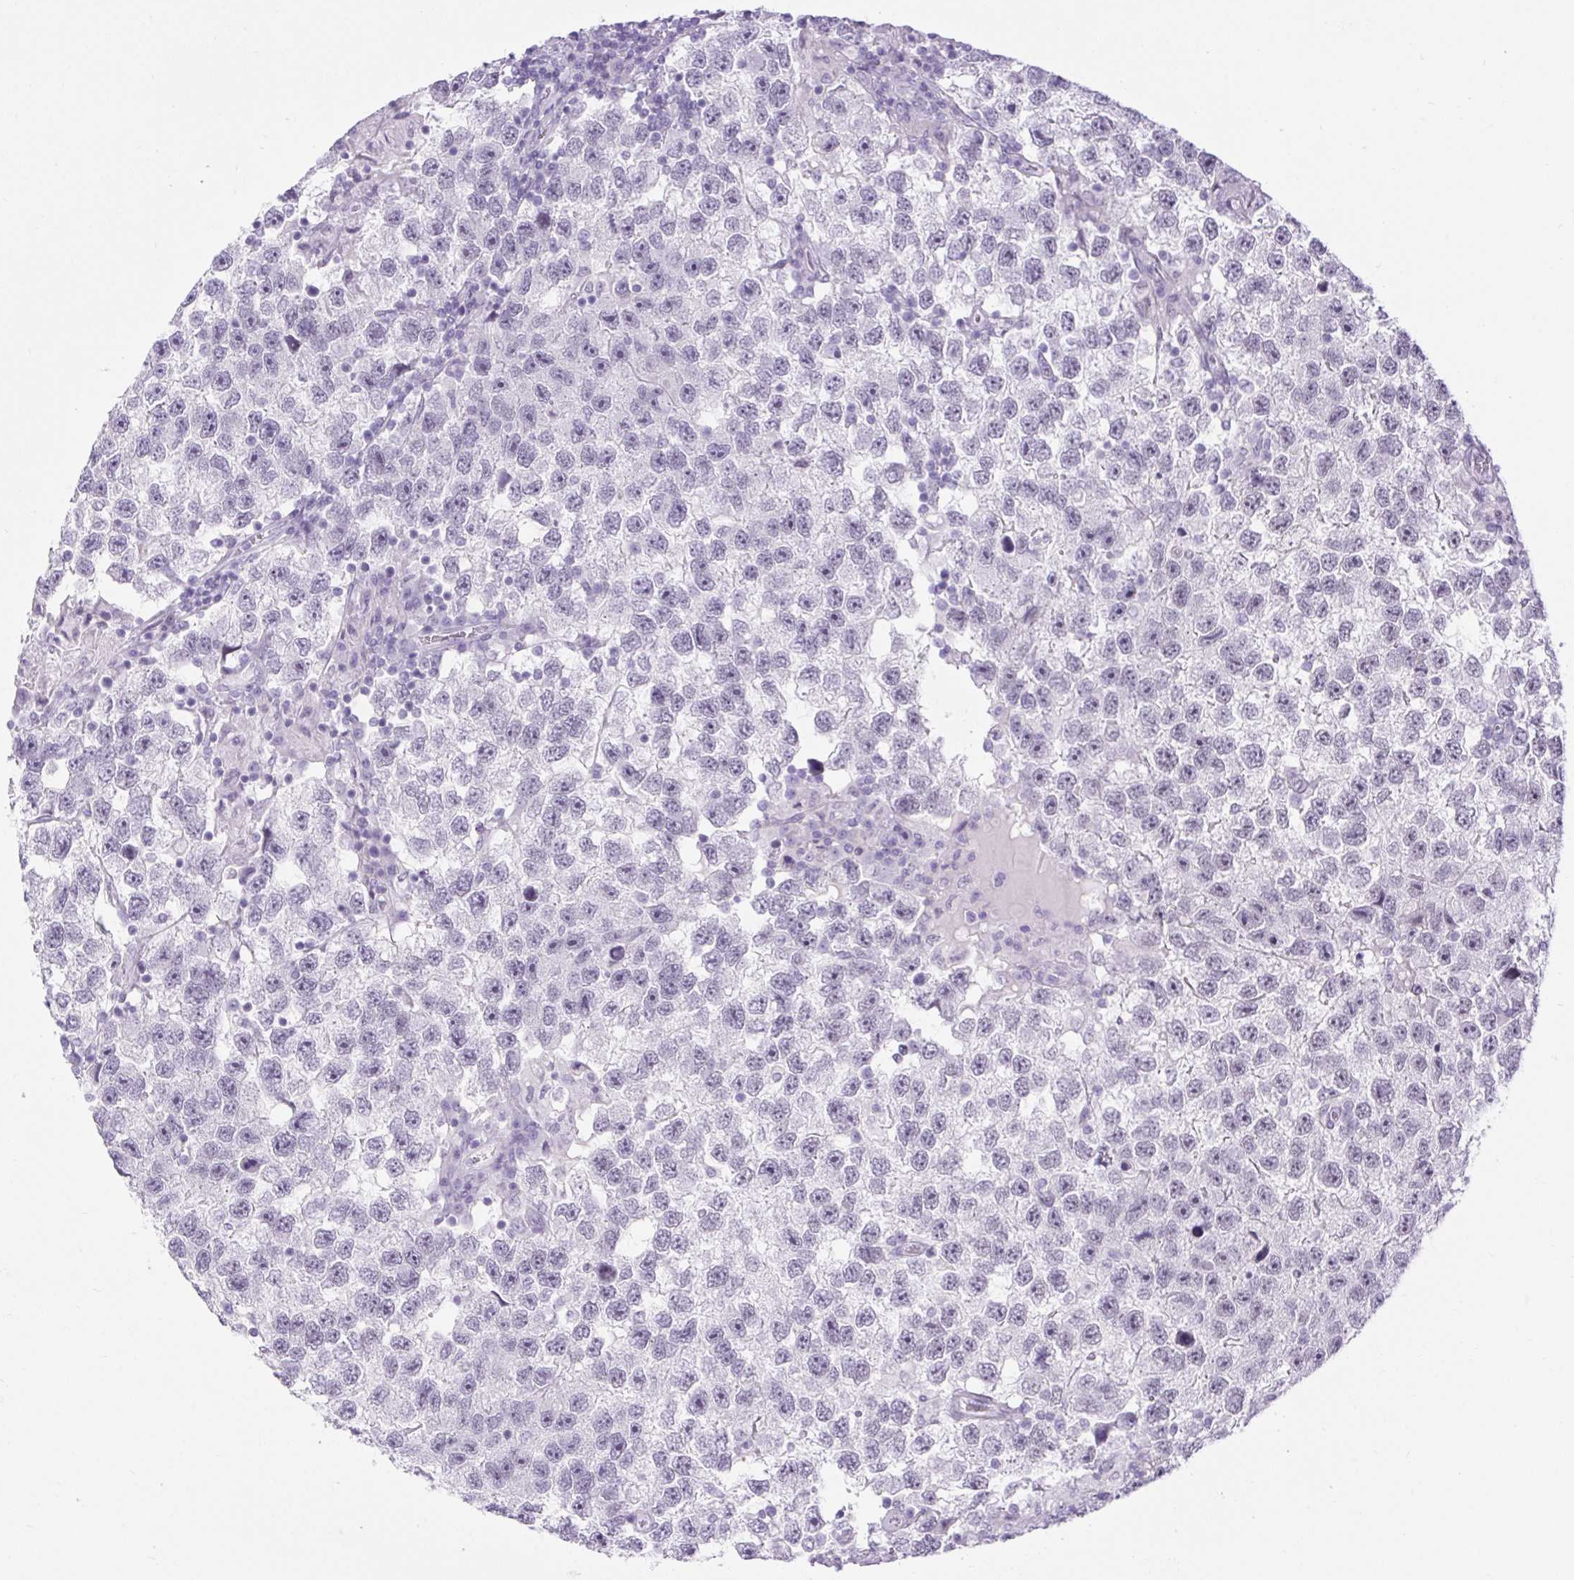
{"staining": {"intensity": "negative", "quantity": "none", "location": "none"}, "tissue": "testis cancer", "cell_type": "Tumor cells", "image_type": "cancer", "snomed": [{"axis": "morphology", "description": "Seminoma, NOS"}, {"axis": "topography", "description": "Testis"}], "caption": "This photomicrograph is of testis cancer stained with IHC to label a protein in brown with the nuclei are counter-stained blue. There is no staining in tumor cells.", "gene": "BCAS1", "patient": {"sex": "male", "age": 26}}